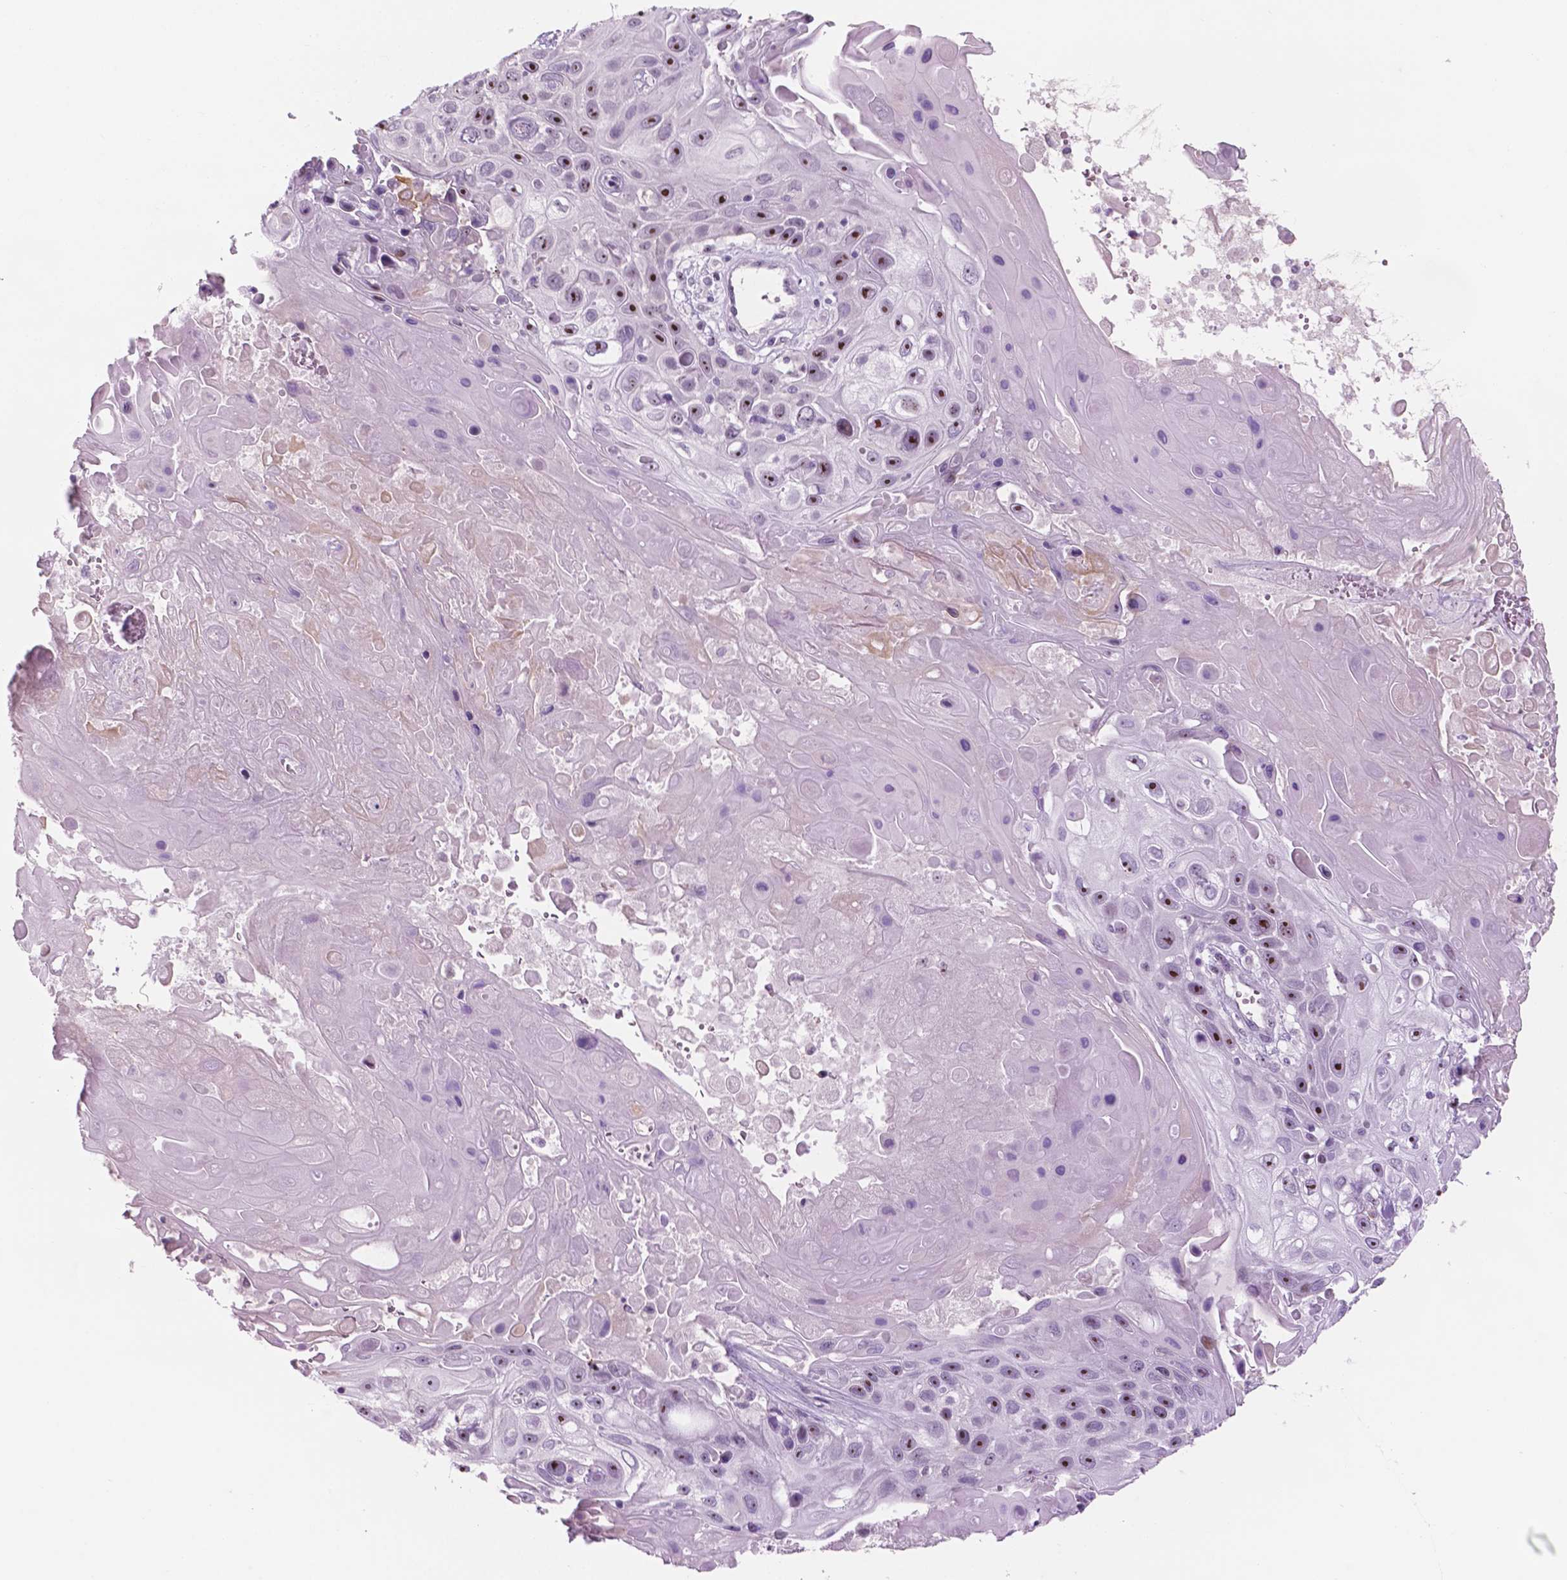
{"staining": {"intensity": "strong", "quantity": ">75%", "location": "nuclear"}, "tissue": "skin cancer", "cell_type": "Tumor cells", "image_type": "cancer", "snomed": [{"axis": "morphology", "description": "Squamous cell carcinoma, NOS"}, {"axis": "topography", "description": "Skin"}], "caption": "Skin cancer stained with immunohistochemistry demonstrates strong nuclear expression in approximately >75% of tumor cells.", "gene": "ZNF853", "patient": {"sex": "male", "age": 82}}